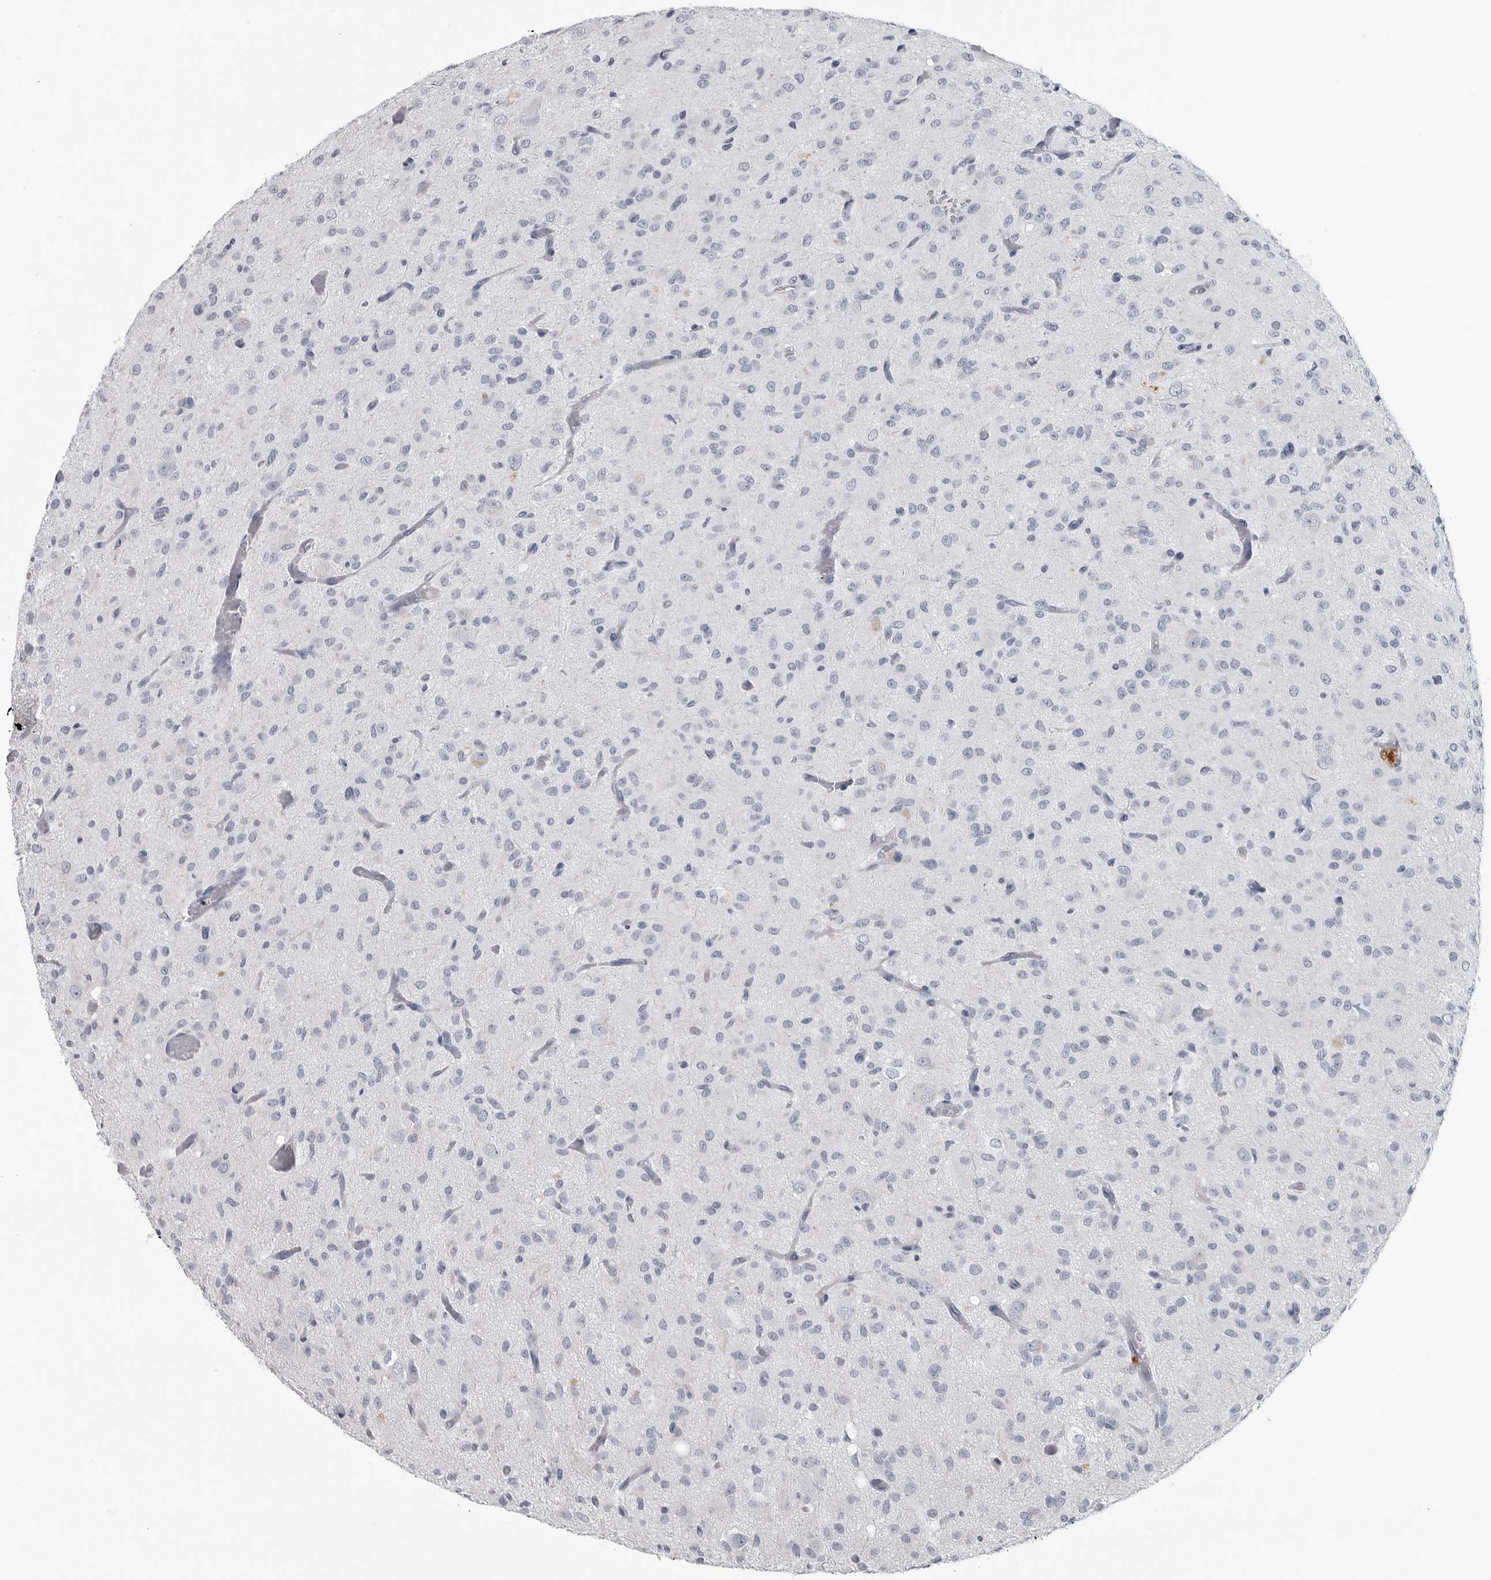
{"staining": {"intensity": "negative", "quantity": "none", "location": "none"}, "tissue": "glioma", "cell_type": "Tumor cells", "image_type": "cancer", "snomed": [{"axis": "morphology", "description": "Glioma, malignant, High grade"}, {"axis": "topography", "description": "Brain"}], "caption": "Protein analysis of glioma demonstrates no significant staining in tumor cells. (DAB (3,3'-diaminobenzidine) IHC, high magnification).", "gene": "AMPD1", "patient": {"sex": "female", "age": 59}}